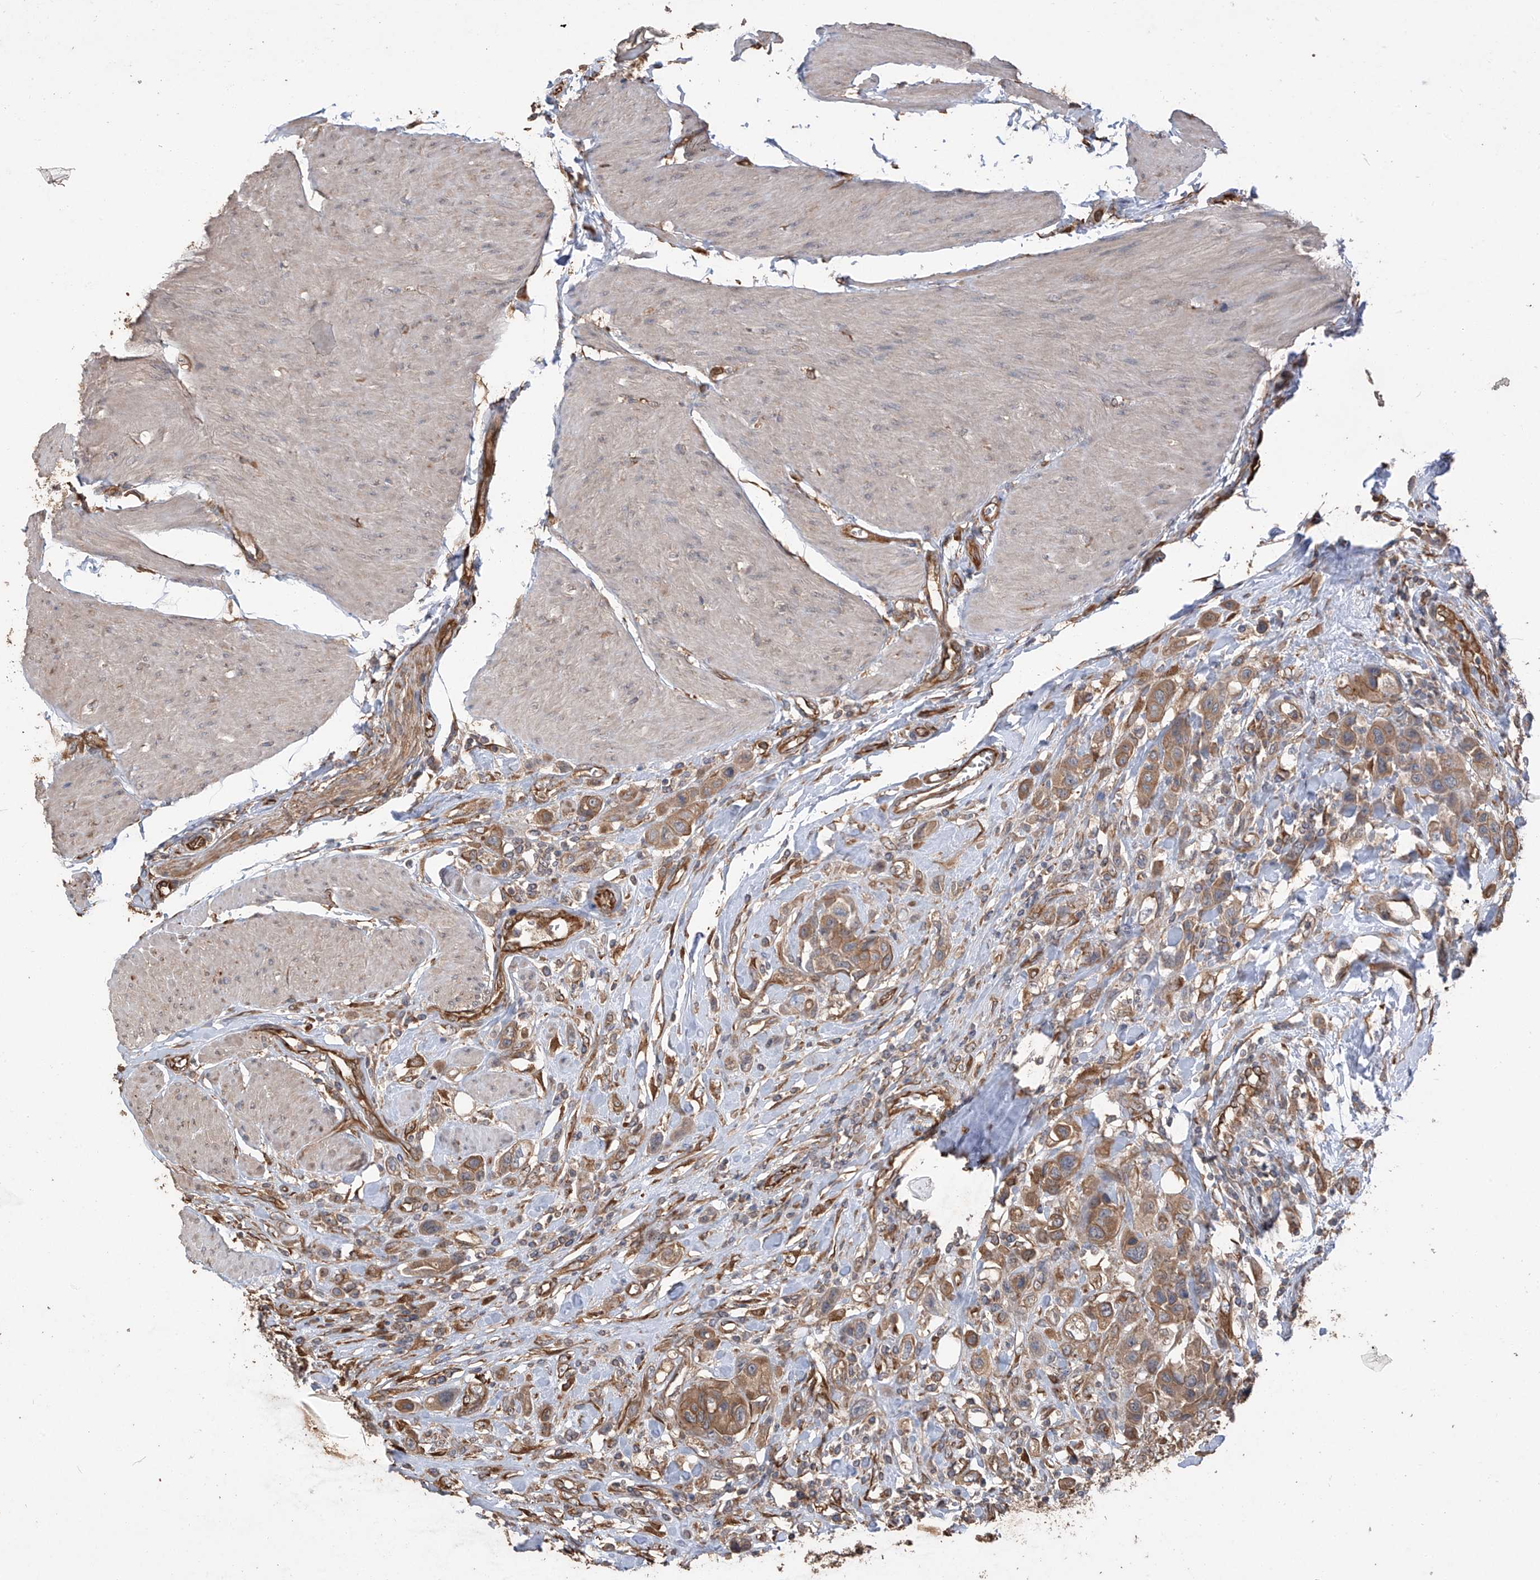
{"staining": {"intensity": "moderate", "quantity": "25%-75%", "location": "cytoplasmic/membranous"}, "tissue": "urothelial cancer", "cell_type": "Tumor cells", "image_type": "cancer", "snomed": [{"axis": "morphology", "description": "Urothelial carcinoma, High grade"}, {"axis": "topography", "description": "Urinary bladder"}], "caption": "Human urothelial carcinoma (high-grade) stained with a brown dye demonstrates moderate cytoplasmic/membranous positive expression in approximately 25%-75% of tumor cells.", "gene": "AGBL5", "patient": {"sex": "male", "age": 50}}